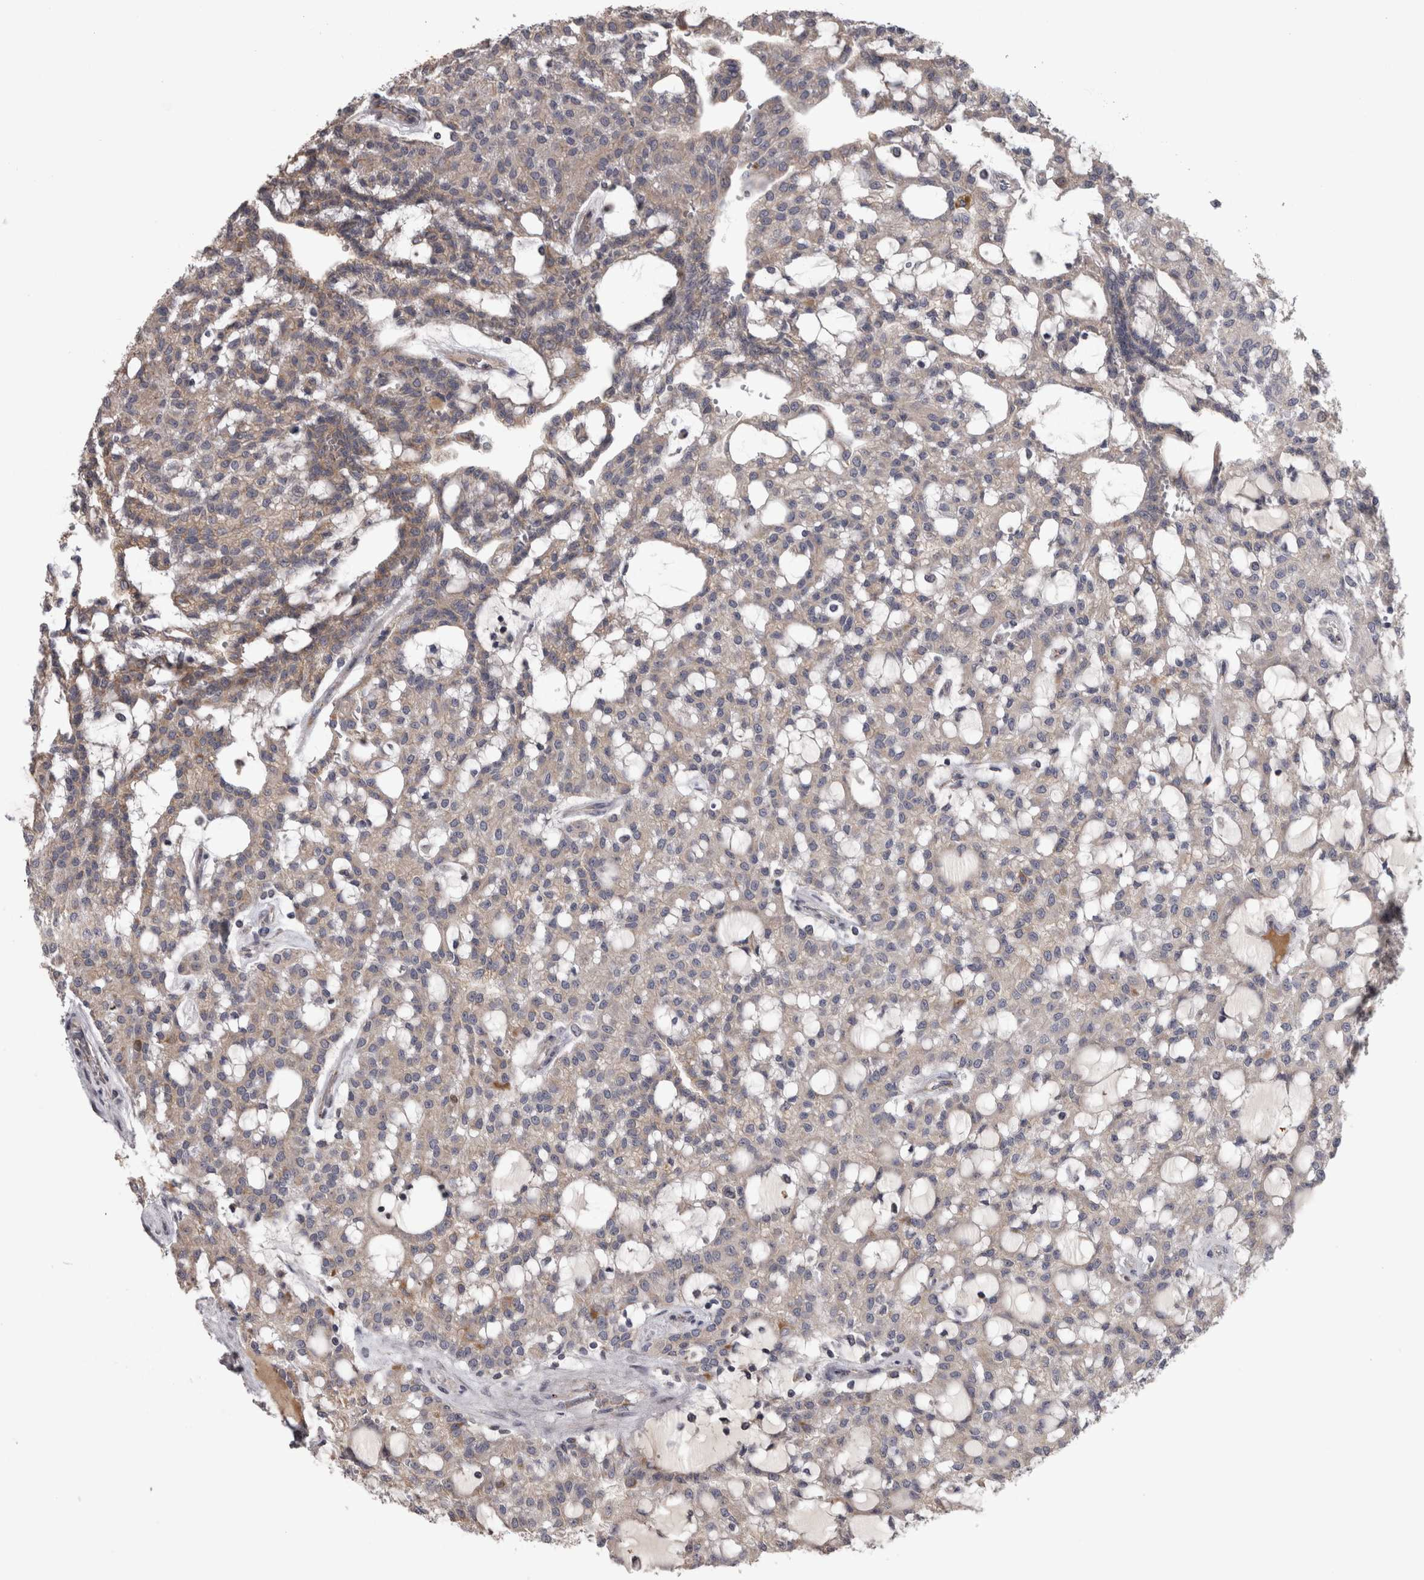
{"staining": {"intensity": "weak", "quantity": "<25%", "location": "cytoplasmic/membranous"}, "tissue": "renal cancer", "cell_type": "Tumor cells", "image_type": "cancer", "snomed": [{"axis": "morphology", "description": "Adenocarcinoma, NOS"}, {"axis": "topography", "description": "Kidney"}], "caption": "An immunohistochemistry (IHC) photomicrograph of renal adenocarcinoma is shown. There is no staining in tumor cells of renal adenocarcinoma. (Brightfield microscopy of DAB (3,3'-diaminobenzidine) immunohistochemistry at high magnification).", "gene": "DBT", "patient": {"sex": "male", "age": 63}}